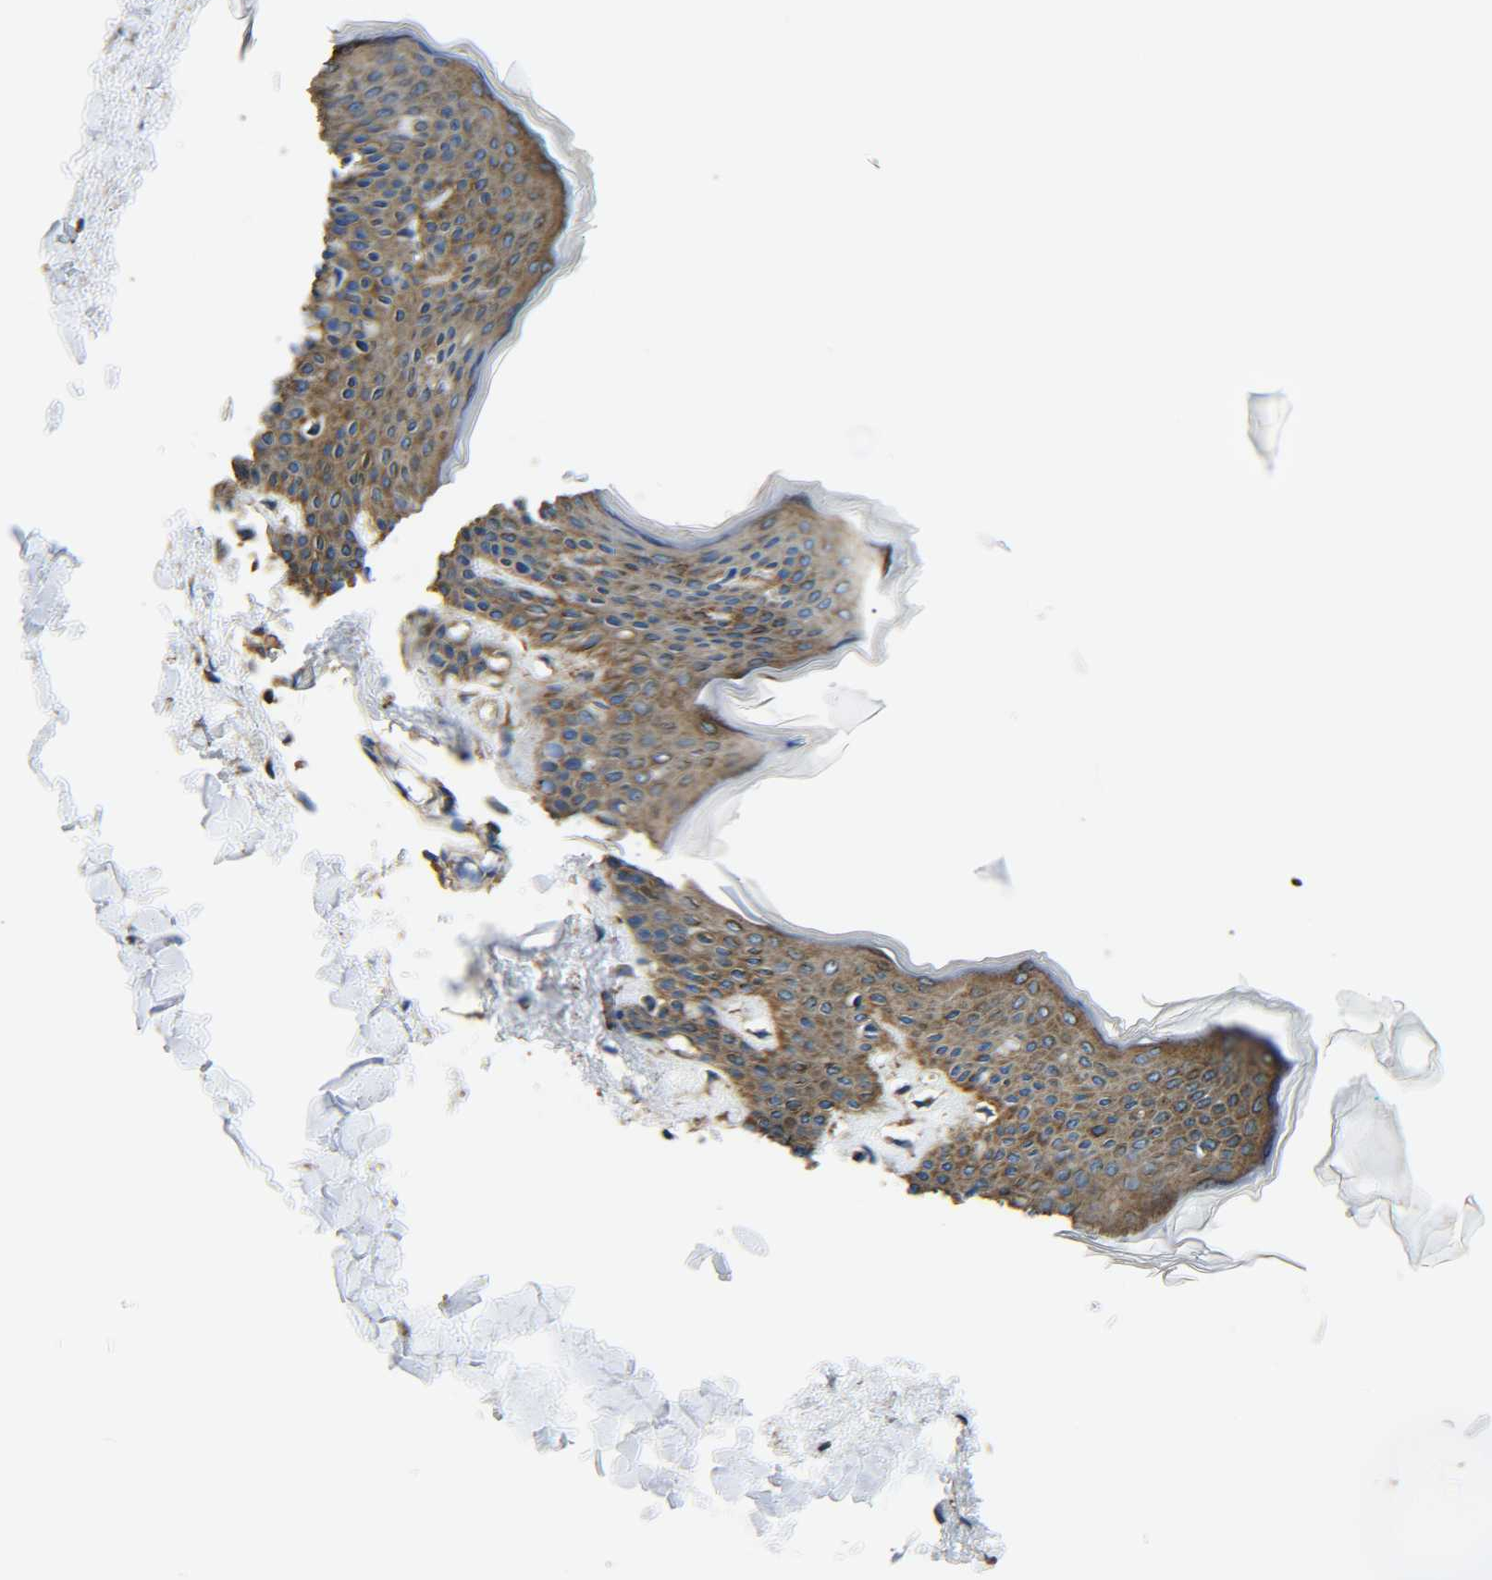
{"staining": {"intensity": "moderate", "quantity": ">75%", "location": "cytoplasmic/membranous"}, "tissue": "skin", "cell_type": "Fibroblasts", "image_type": "normal", "snomed": [{"axis": "morphology", "description": "Normal tissue, NOS"}, {"axis": "topography", "description": "Skin"}], "caption": "Immunohistochemical staining of benign human skin exhibits medium levels of moderate cytoplasmic/membranous positivity in about >75% of fibroblasts.", "gene": "TUBB", "patient": {"sex": "female", "age": 17}}